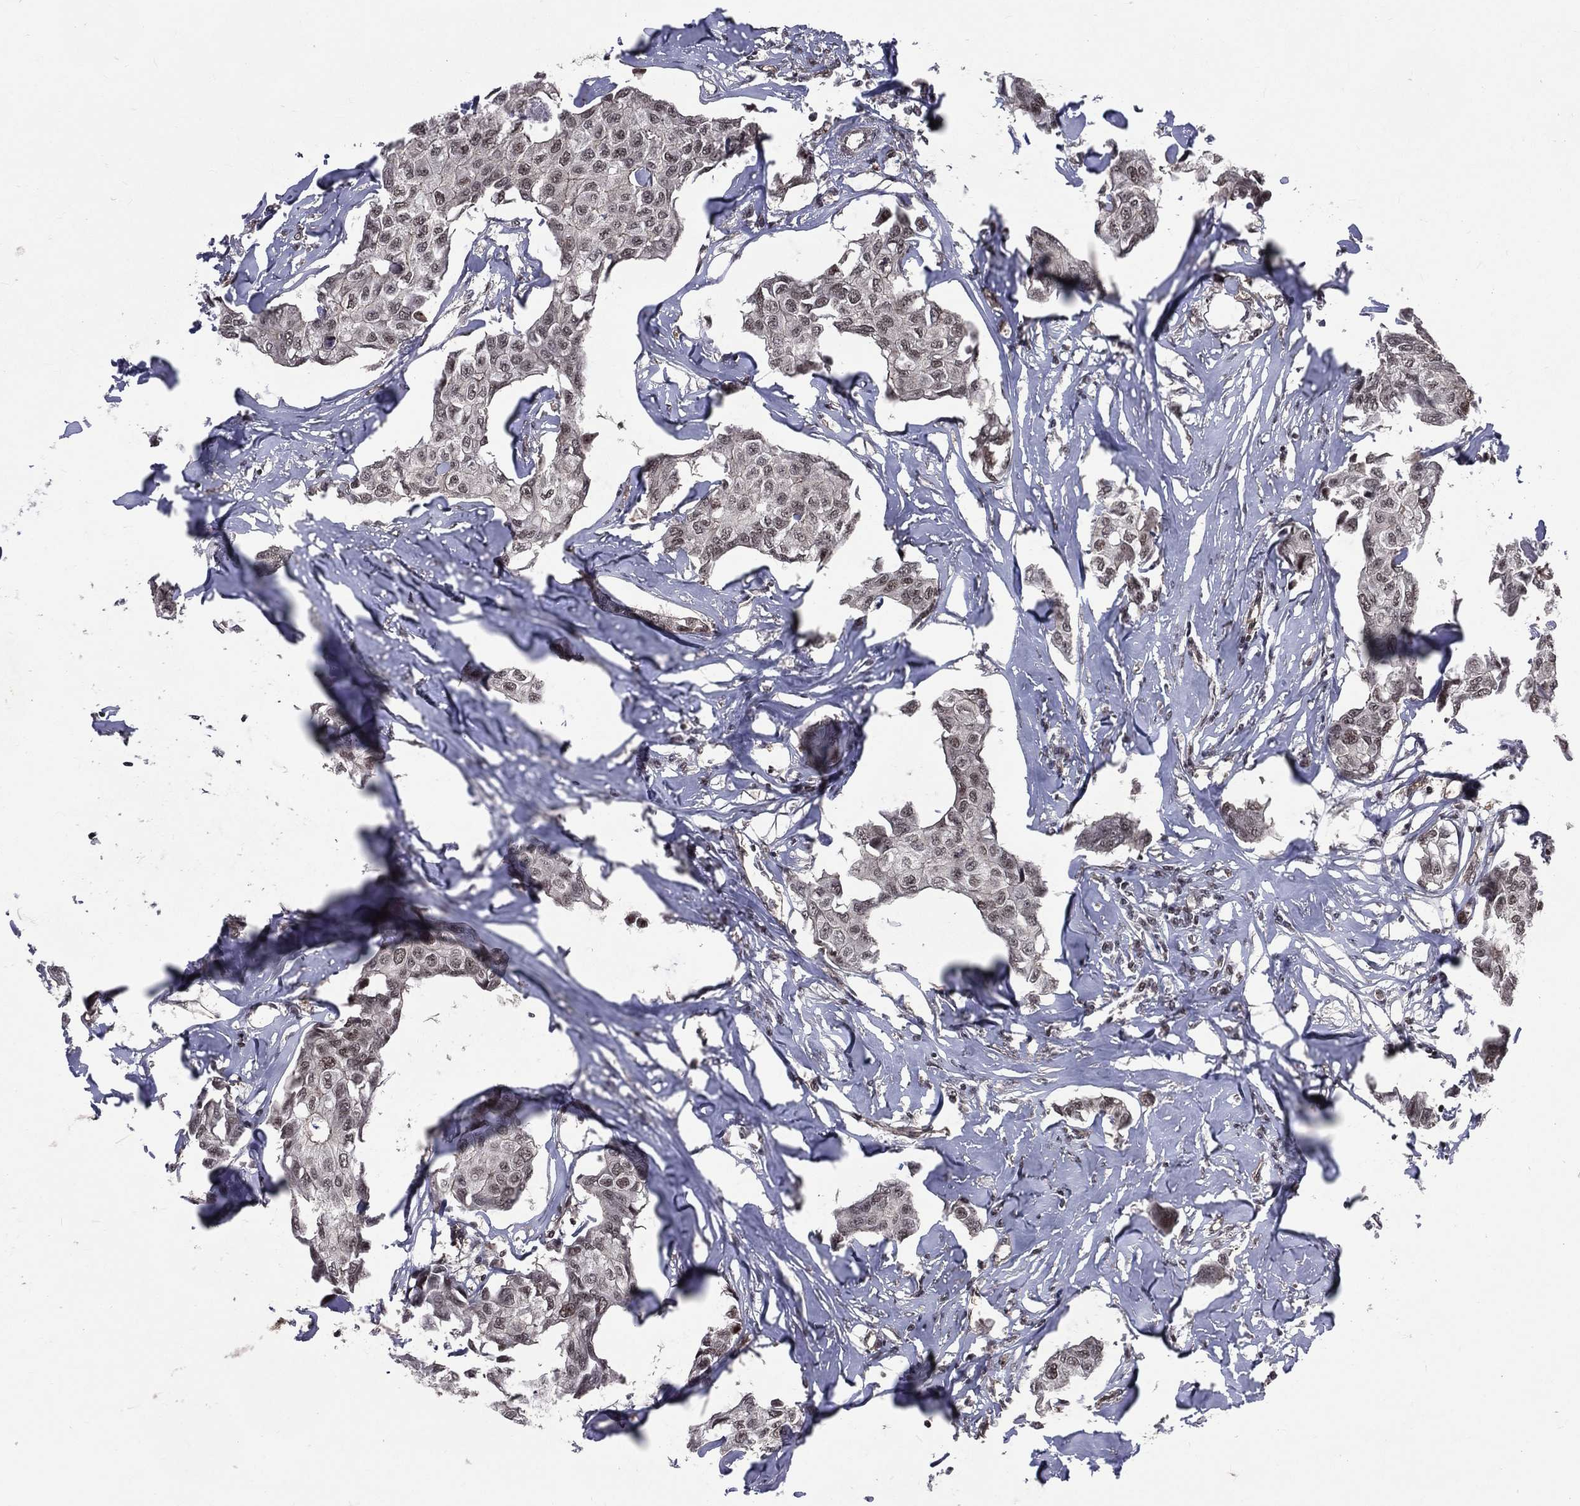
{"staining": {"intensity": "negative", "quantity": "none", "location": "none"}, "tissue": "breast cancer", "cell_type": "Tumor cells", "image_type": "cancer", "snomed": [{"axis": "morphology", "description": "Duct carcinoma"}, {"axis": "topography", "description": "Breast"}], "caption": "Immunohistochemistry of breast cancer (intraductal carcinoma) shows no expression in tumor cells.", "gene": "SMC3", "patient": {"sex": "female", "age": 80}}